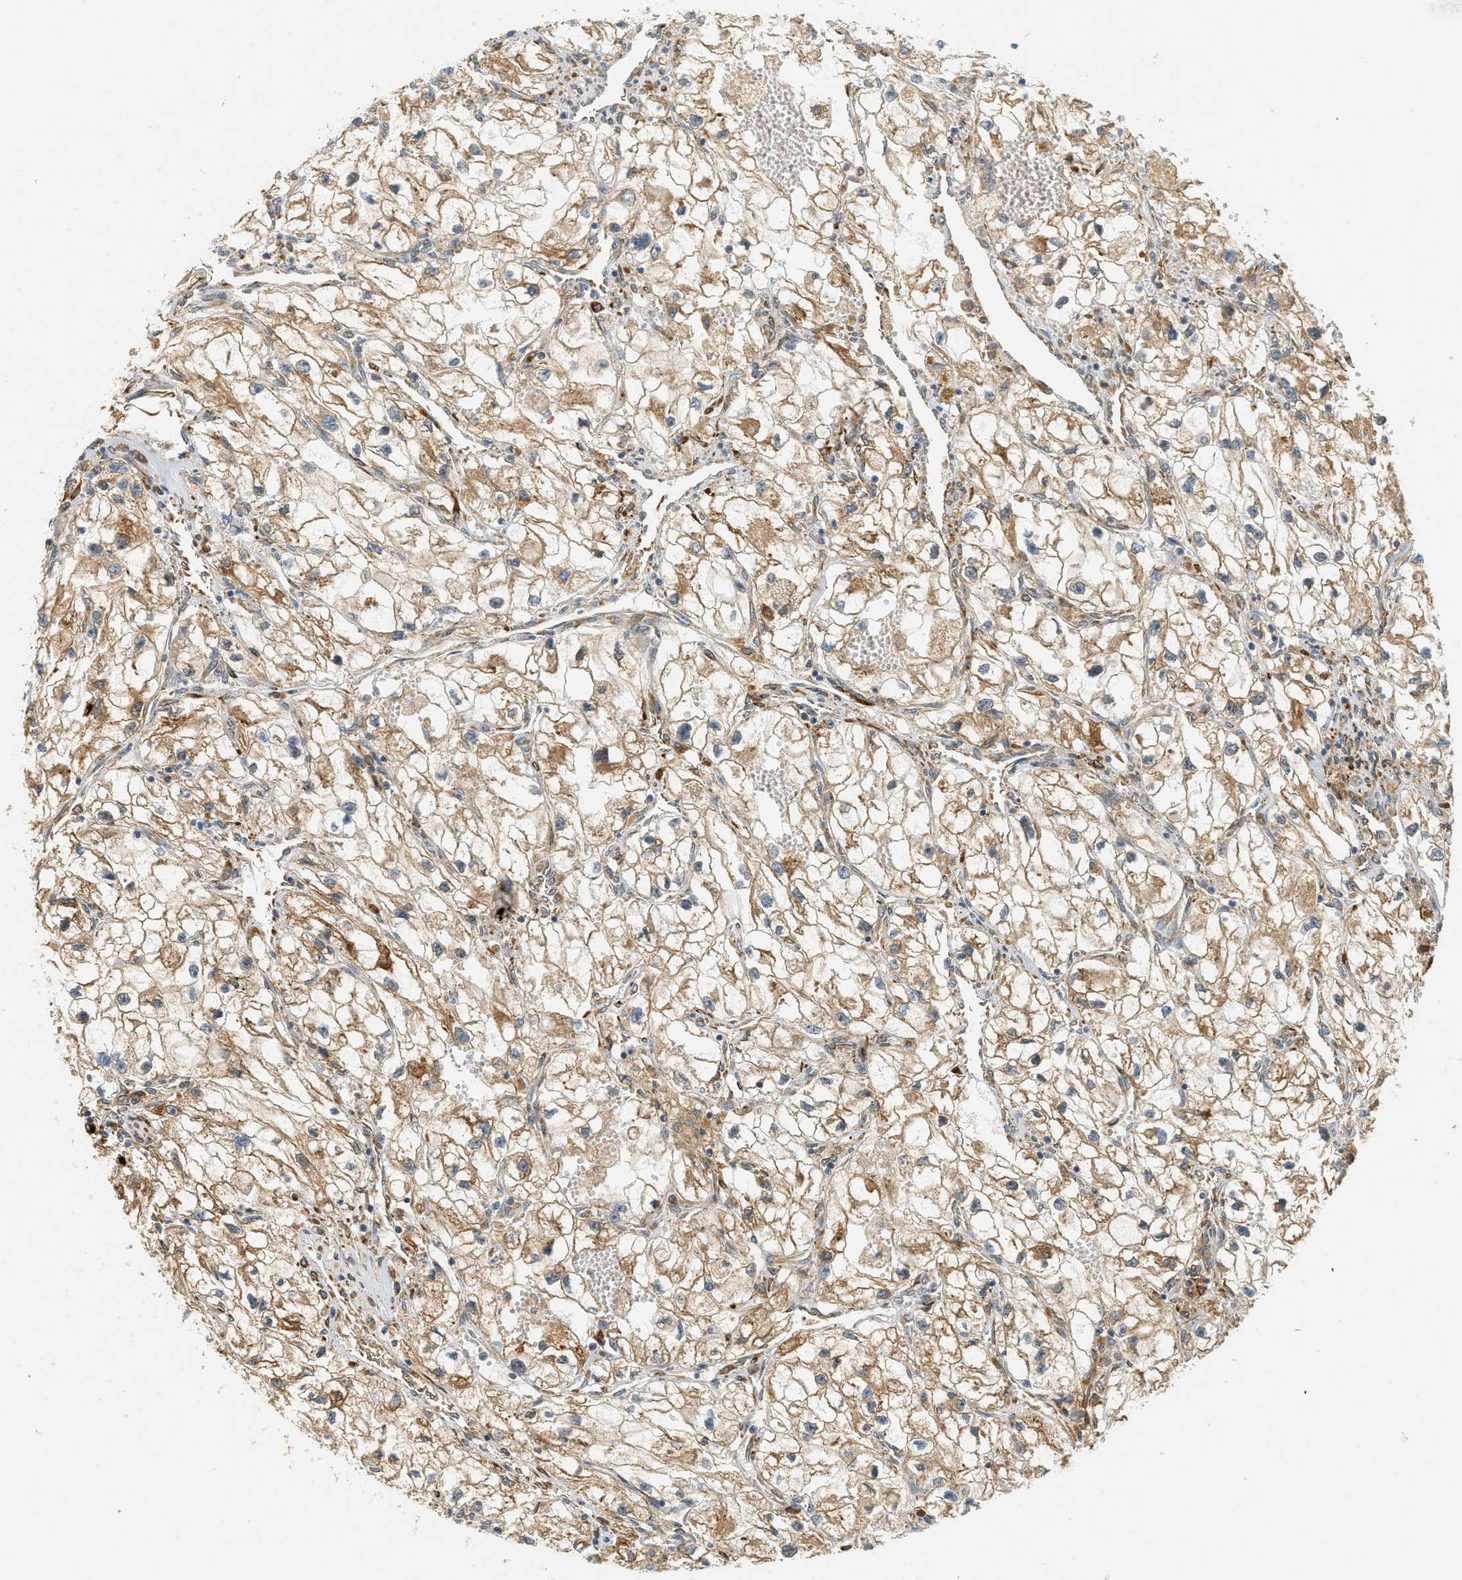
{"staining": {"intensity": "weak", "quantity": ">75%", "location": "cytoplasmic/membranous"}, "tissue": "renal cancer", "cell_type": "Tumor cells", "image_type": "cancer", "snomed": [{"axis": "morphology", "description": "Adenocarcinoma, NOS"}, {"axis": "topography", "description": "Kidney"}], "caption": "A brown stain highlights weak cytoplasmic/membranous expression of a protein in renal adenocarcinoma tumor cells.", "gene": "PDK1", "patient": {"sex": "female", "age": 70}}